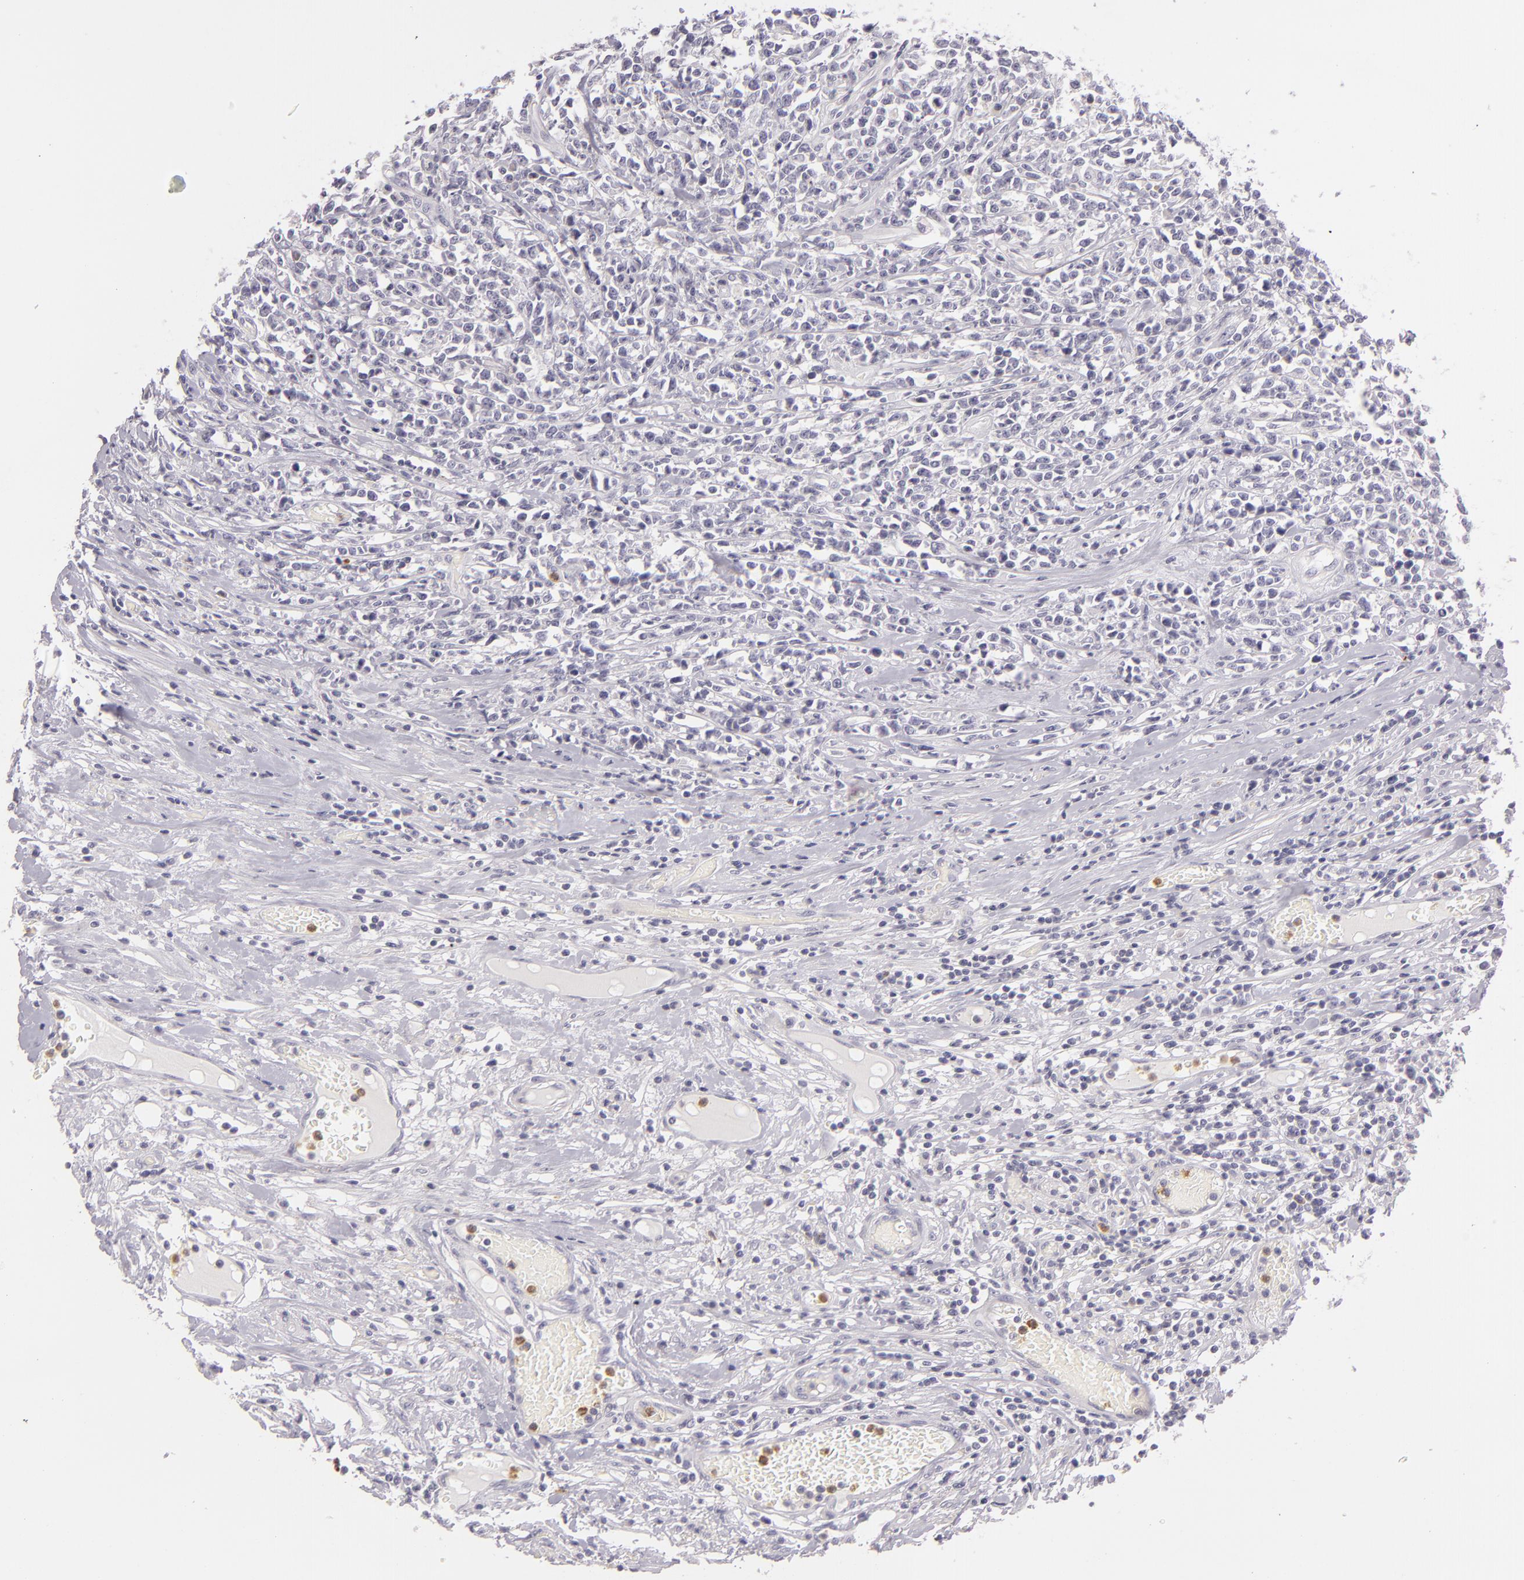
{"staining": {"intensity": "negative", "quantity": "none", "location": "none"}, "tissue": "lymphoma", "cell_type": "Tumor cells", "image_type": "cancer", "snomed": [{"axis": "morphology", "description": "Malignant lymphoma, non-Hodgkin's type, High grade"}, {"axis": "topography", "description": "Colon"}], "caption": "Tumor cells show no significant expression in lymphoma.", "gene": "FAM181A", "patient": {"sex": "male", "age": 82}}